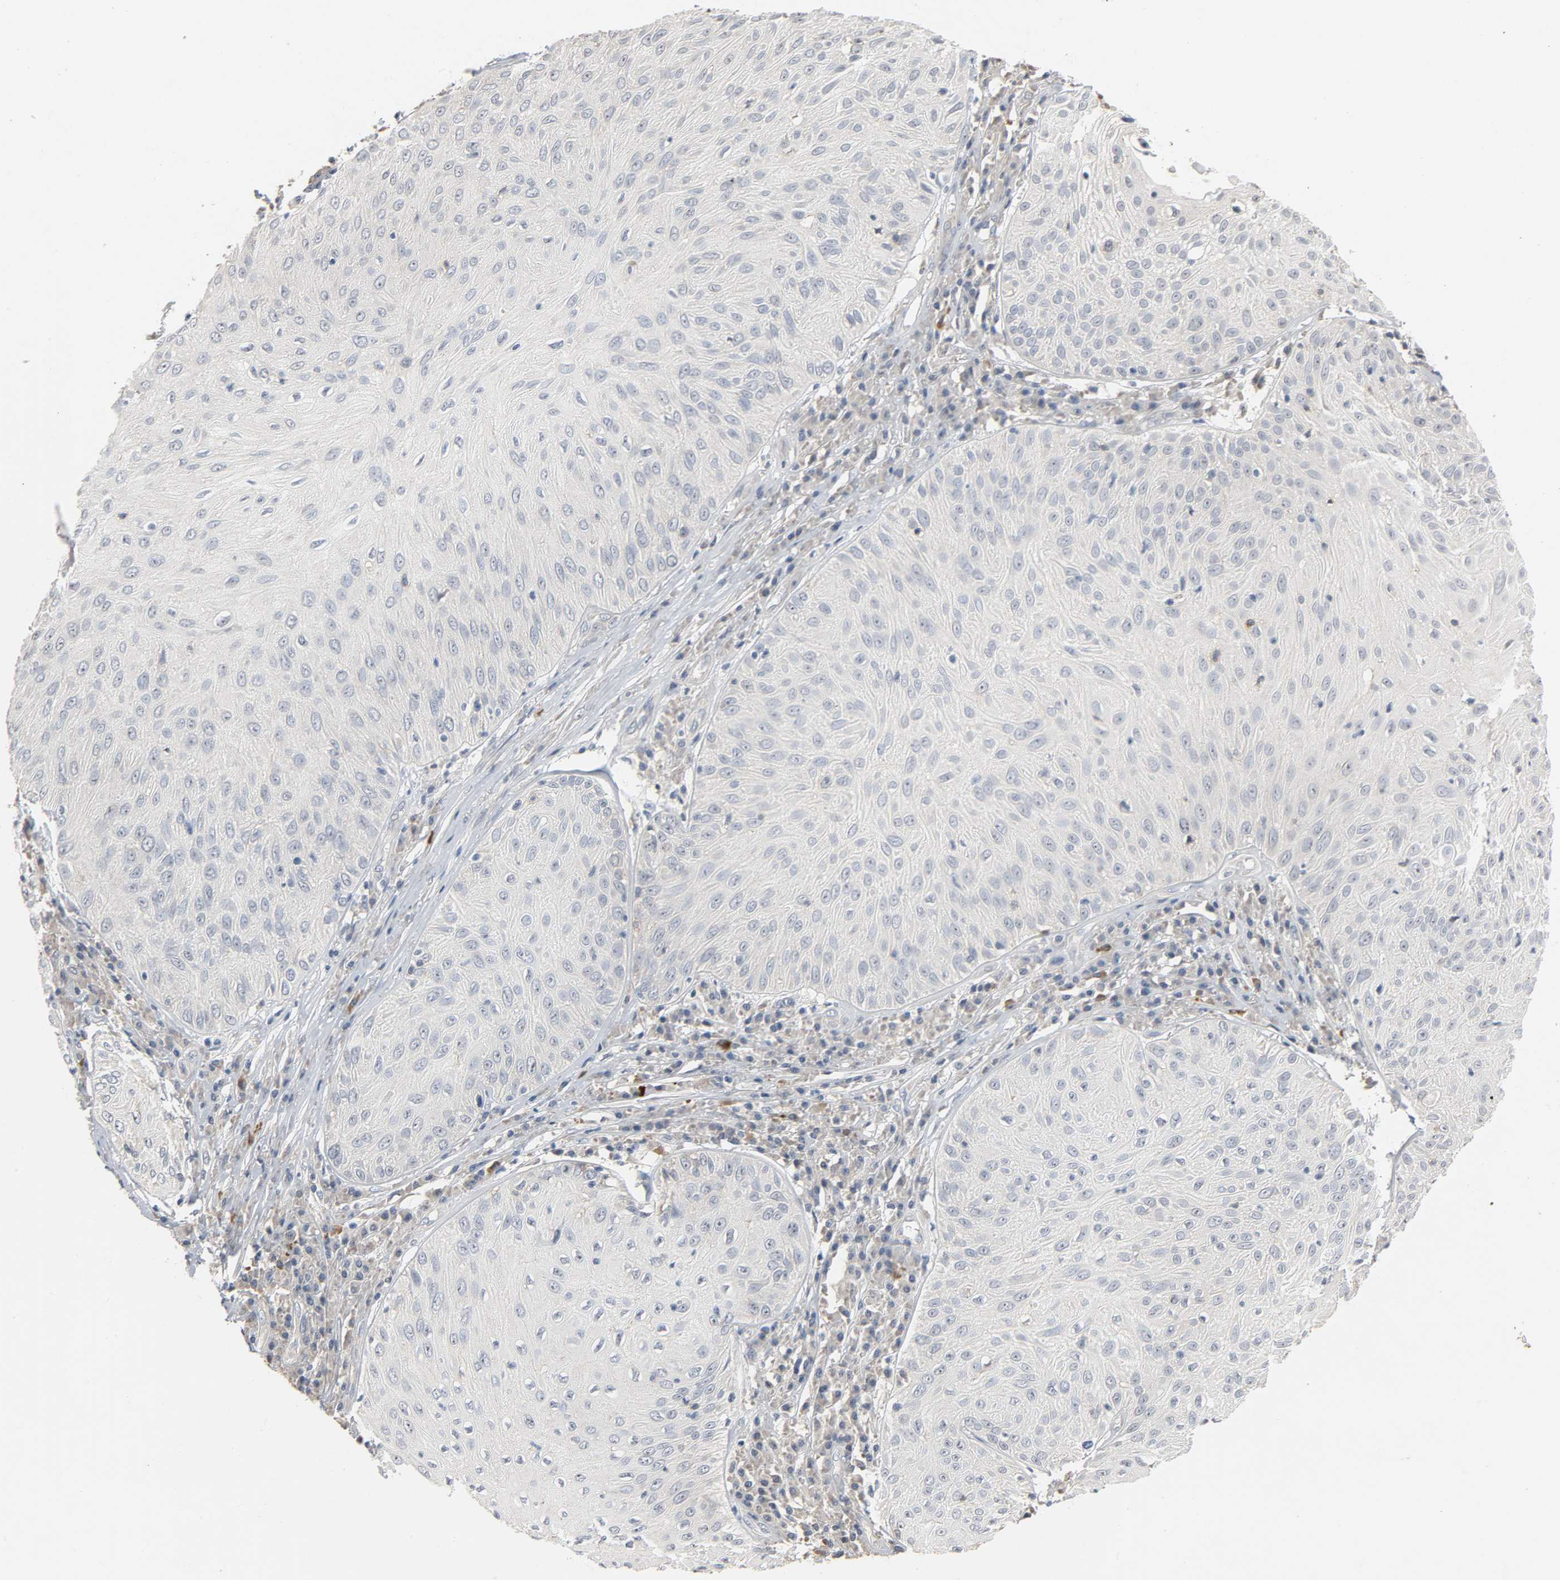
{"staining": {"intensity": "negative", "quantity": "none", "location": "none"}, "tissue": "skin cancer", "cell_type": "Tumor cells", "image_type": "cancer", "snomed": [{"axis": "morphology", "description": "Squamous cell carcinoma, NOS"}, {"axis": "topography", "description": "Skin"}], "caption": "Protein analysis of skin cancer (squamous cell carcinoma) demonstrates no significant expression in tumor cells. (Immunohistochemistry (ihc), brightfield microscopy, high magnification).", "gene": "CD4", "patient": {"sex": "male", "age": 65}}